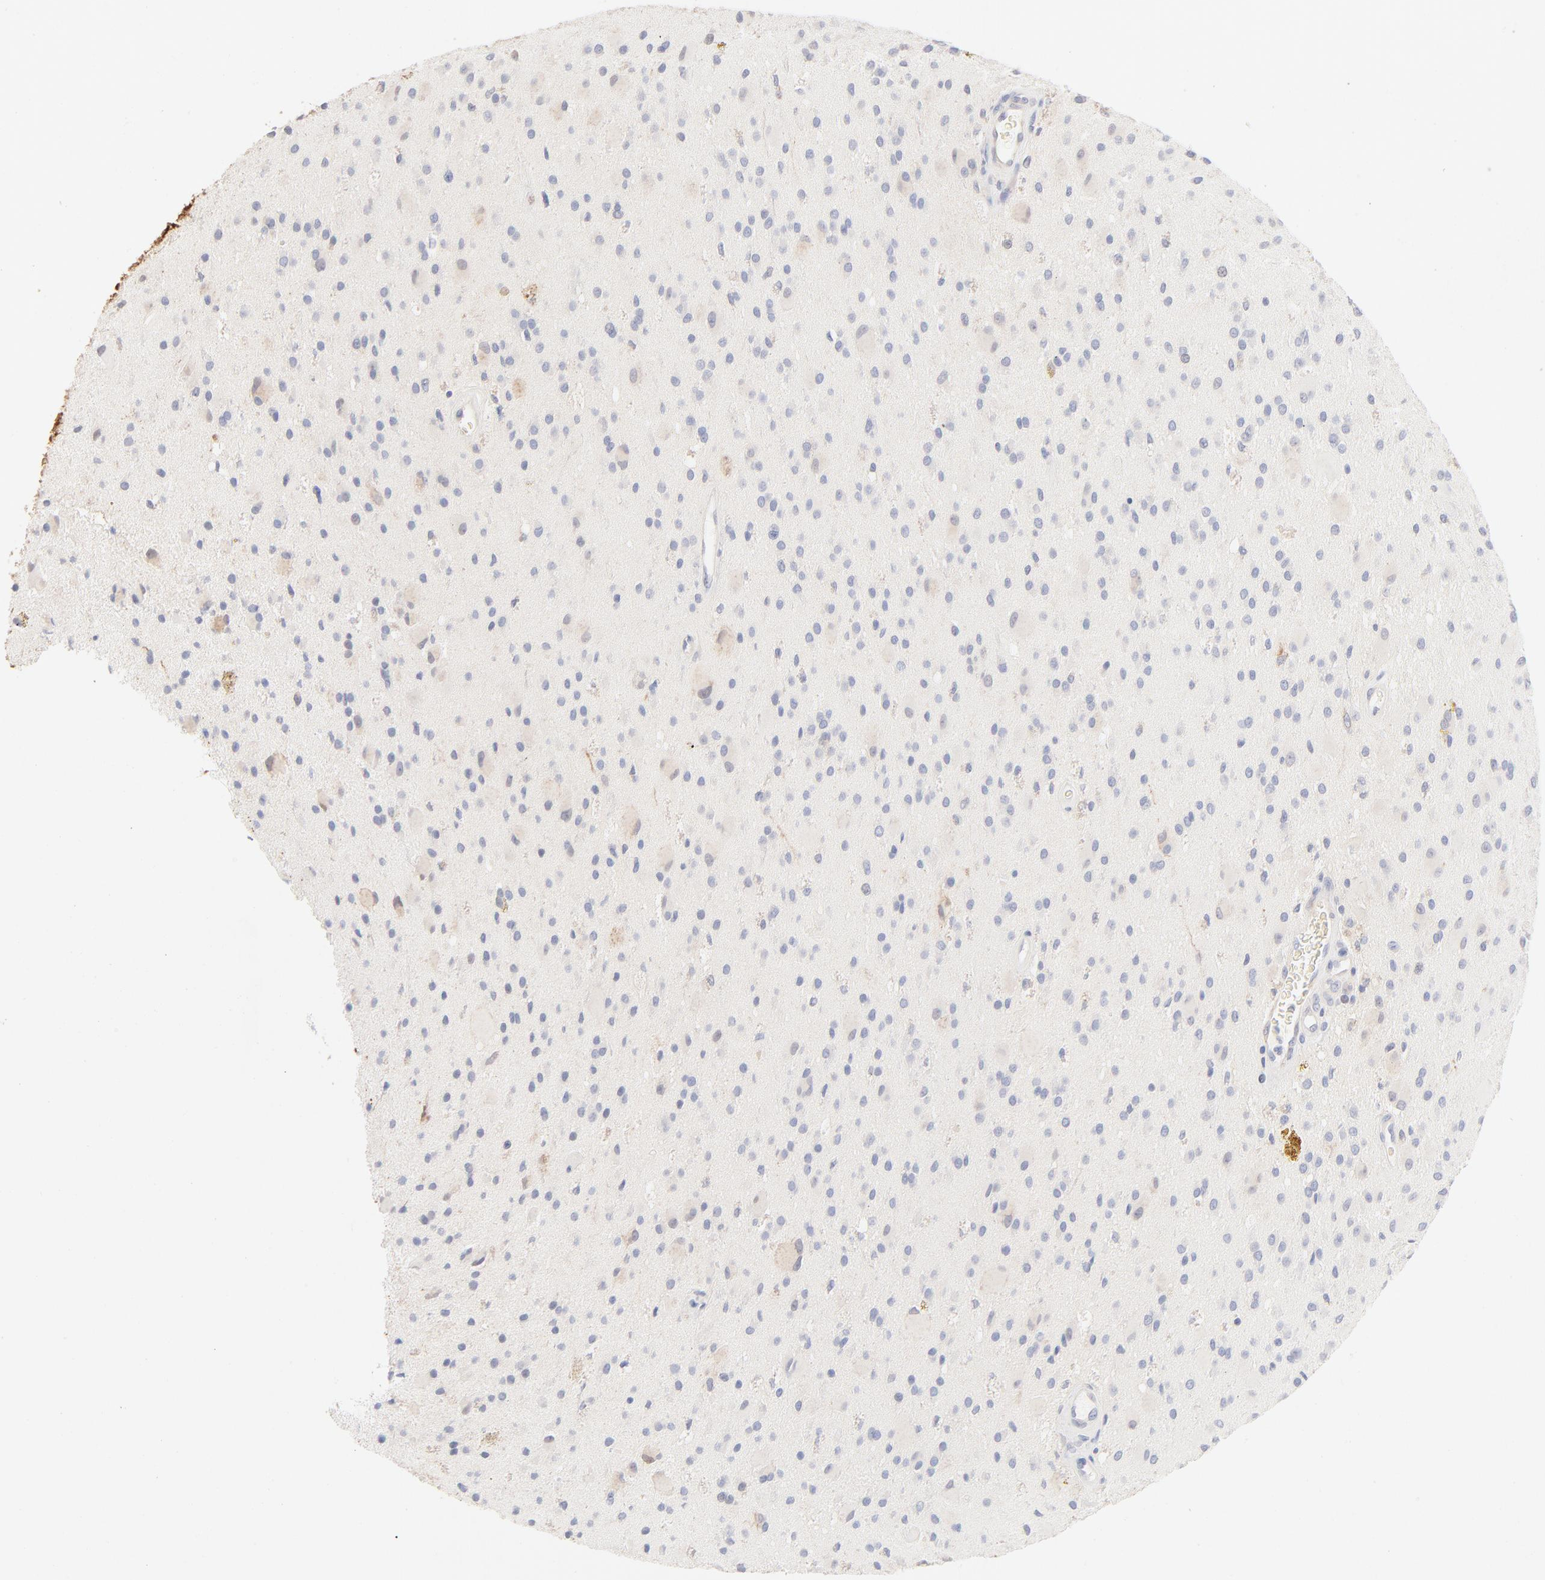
{"staining": {"intensity": "negative", "quantity": "none", "location": "none"}, "tissue": "glioma", "cell_type": "Tumor cells", "image_type": "cancer", "snomed": [{"axis": "morphology", "description": "Glioma, malignant, Low grade"}, {"axis": "topography", "description": "Brain"}], "caption": "Immunohistochemical staining of human glioma displays no significant positivity in tumor cells.", "gene": "SPTB", "patient": {"sex": "male", "age": 58}}